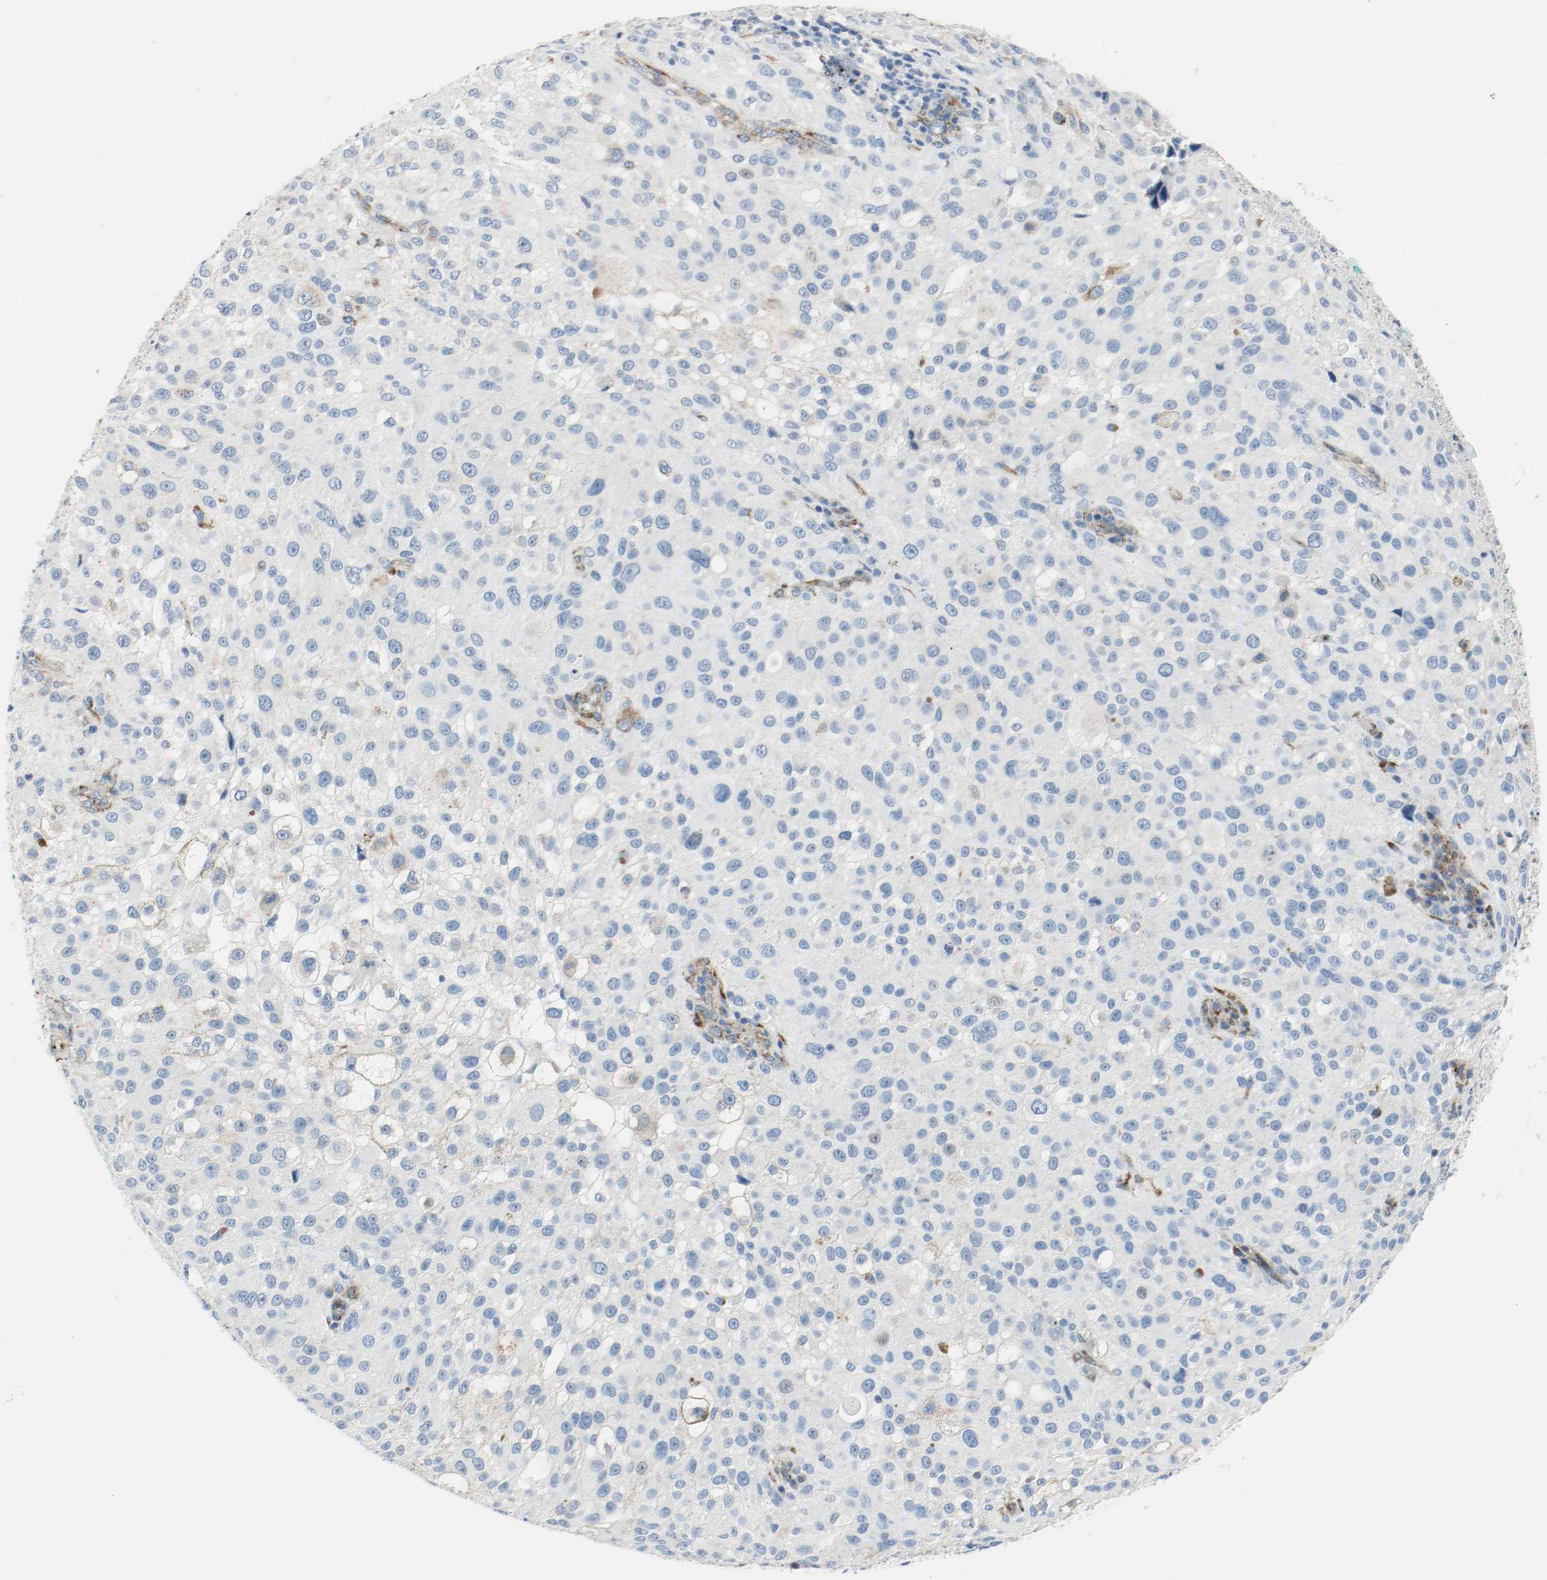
{"staining": {"intensity": "negative", "quantity": "none", "location": "none"}, "tissue": "melanoma", "cell_type": "Tumor cells", "image_type": "cancer", "snomed": [{"axis": "morphology", "description": "Necrosis, NOS"}, {"axis": "morphology", "description": "Malignant melanoma, NOS"}, {"axis": "topography", "description": "Skin"}], "caption": "Tumor cells are negative for protein expression in human malignant melanoma.", "gene": "LAMB1", "patient": {"sex": "female", "age": 87}}